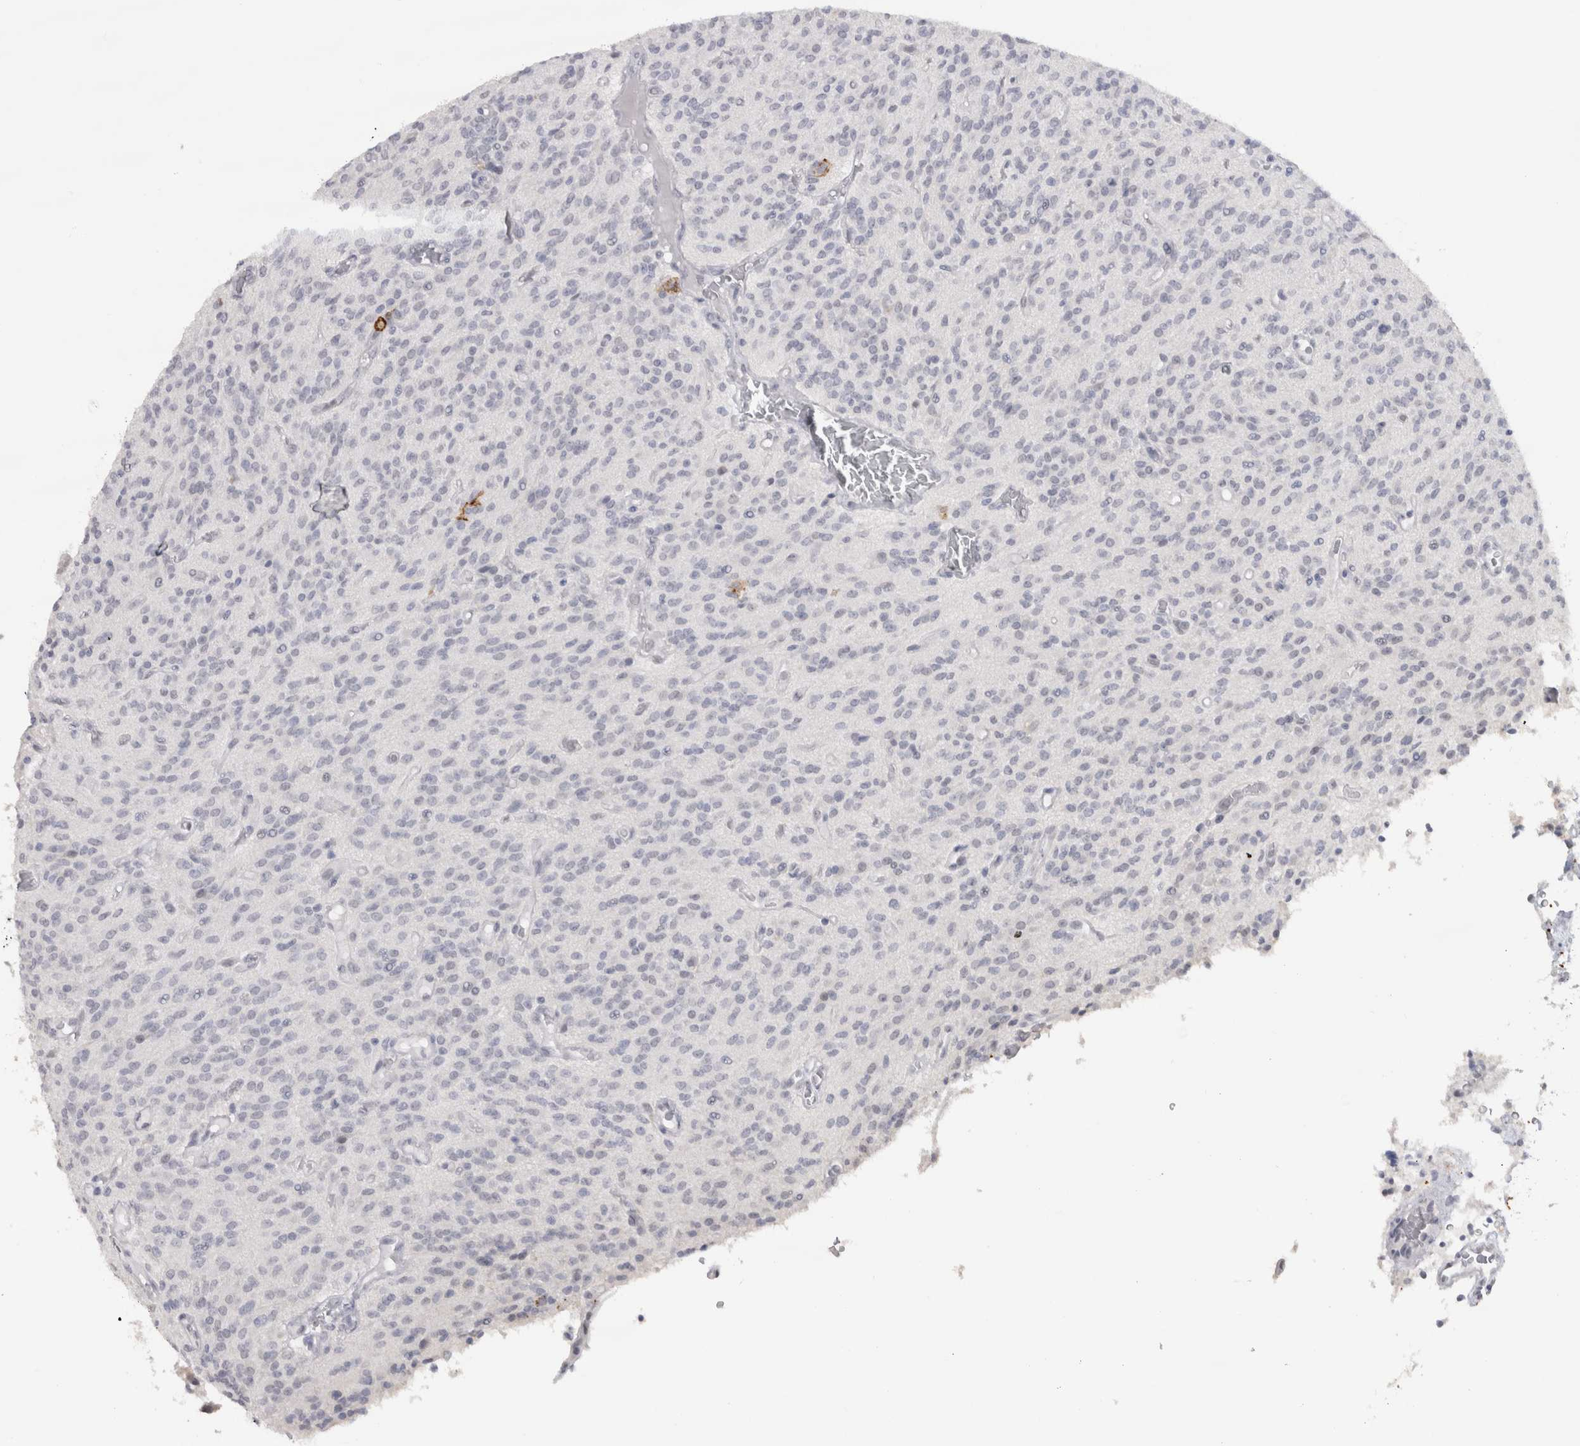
{"staining": {"intensity": "negative", "quantity": "none", "location": "none"}, "tissue": "glioma", "cell_type": "Tumor cells", "image_type": "cancer", "snomed": [{"axis": "morphology", "description": "Glioma, malignant, High grade"}, {"axis": "topography", "description": "Brain"}], "caption": "The image reveals no staining of tumor cells in glioma.", "gene": "CDH17", "patient": {"sex": "male", "age": 34}}